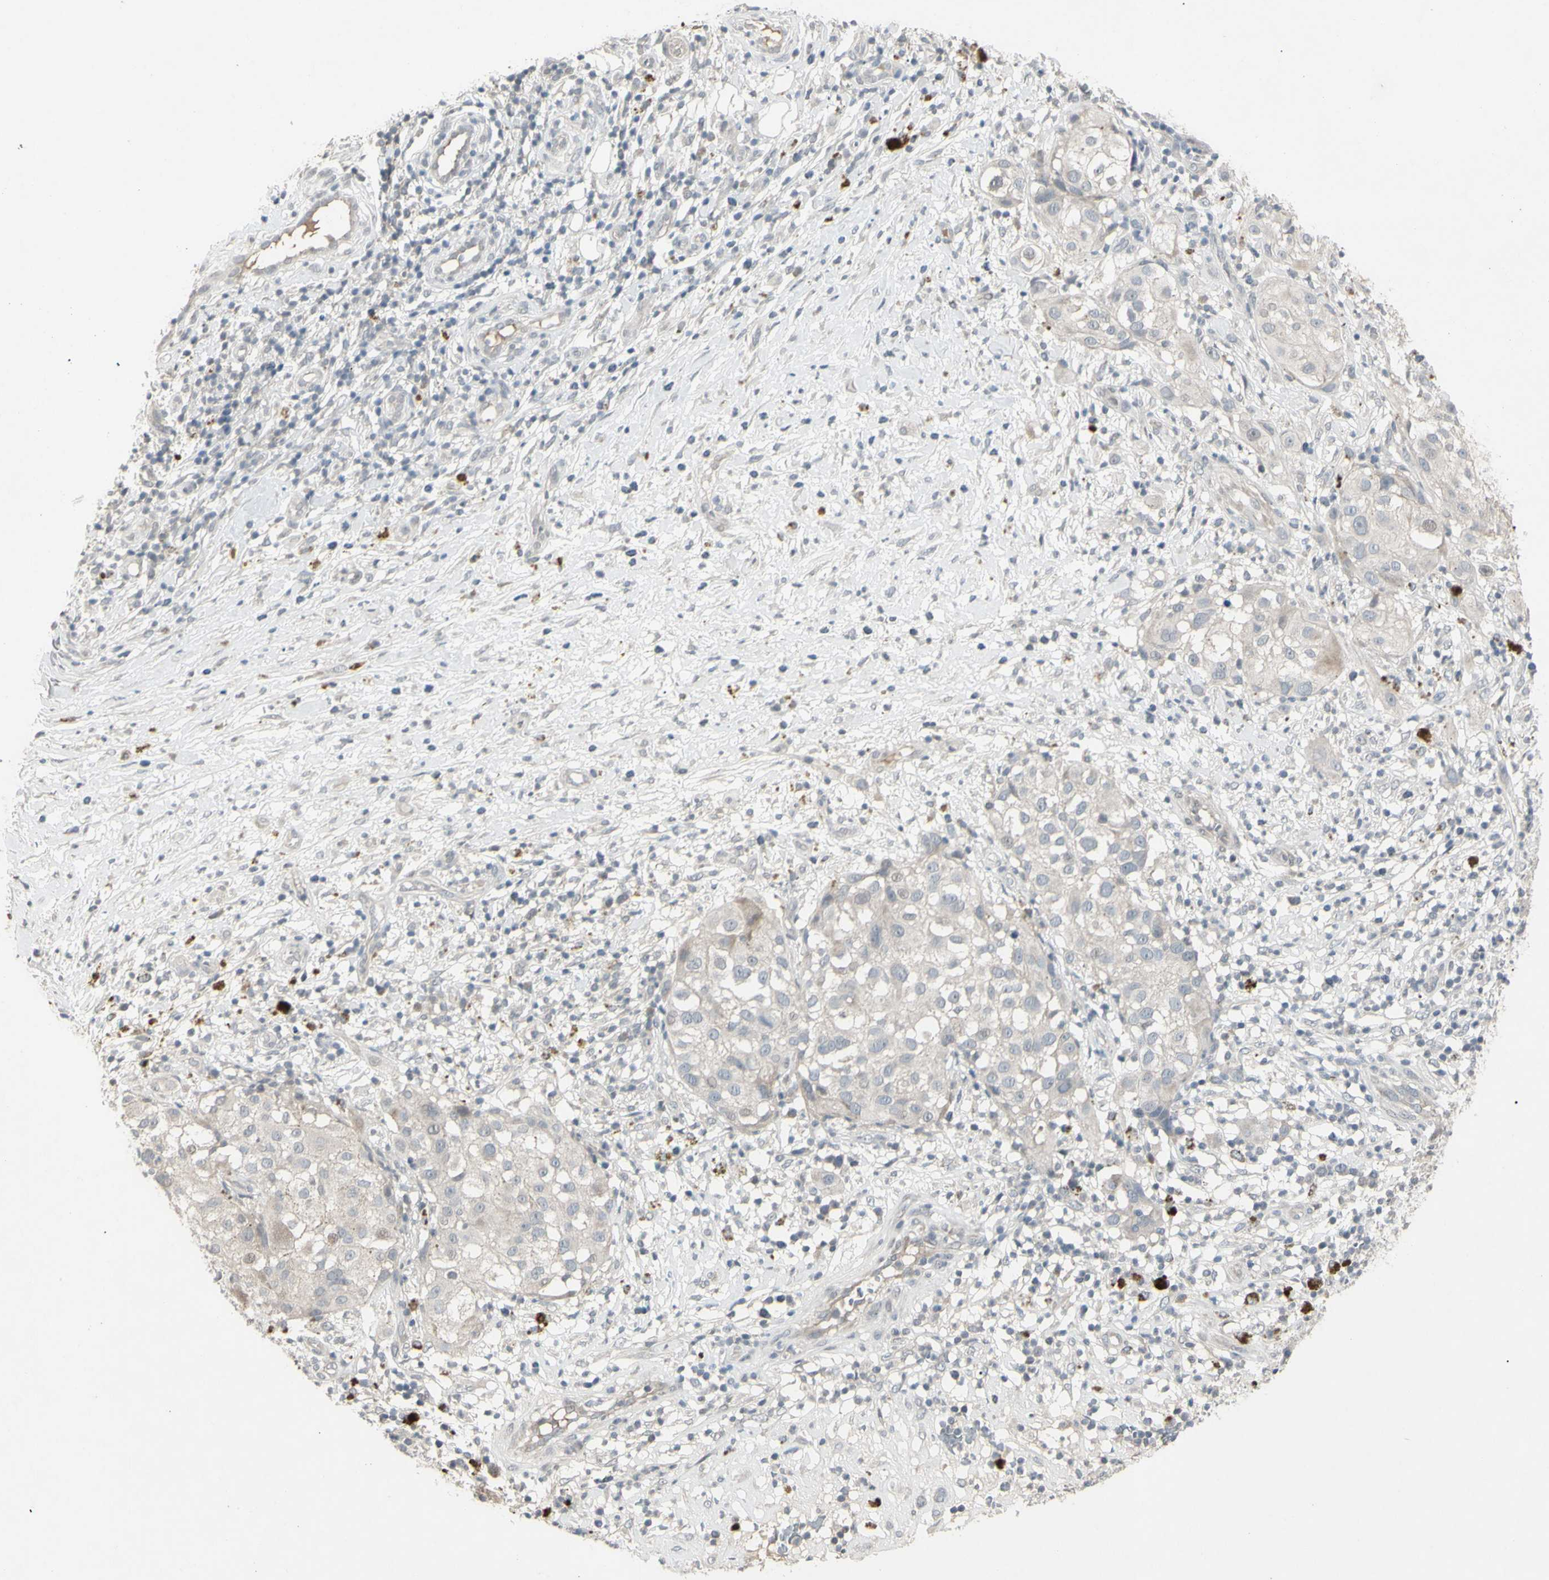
{"staining": {"intensity": "weak", "quantity": "<25%", "location": "cytoplasmic/membranous"}, "tissue": "melanoma", "cell_type": "Tumor cells", "image_type": "cancer", "snomed": [{"axis": "morphology", "description": "Necrosis, NOS"}, {"axis": "morphology", "description": "Malignant melanoma, NOS"}, {"axis": "topography", "description": "Skin"}], "caption": "DAB (3,3'-diaminobenzidine) immunohistochemical staining of melanoma shows no significant staining in tumor cells.", "gene": "PIAS4", "patient": {"sex": "female", "age": 87}}